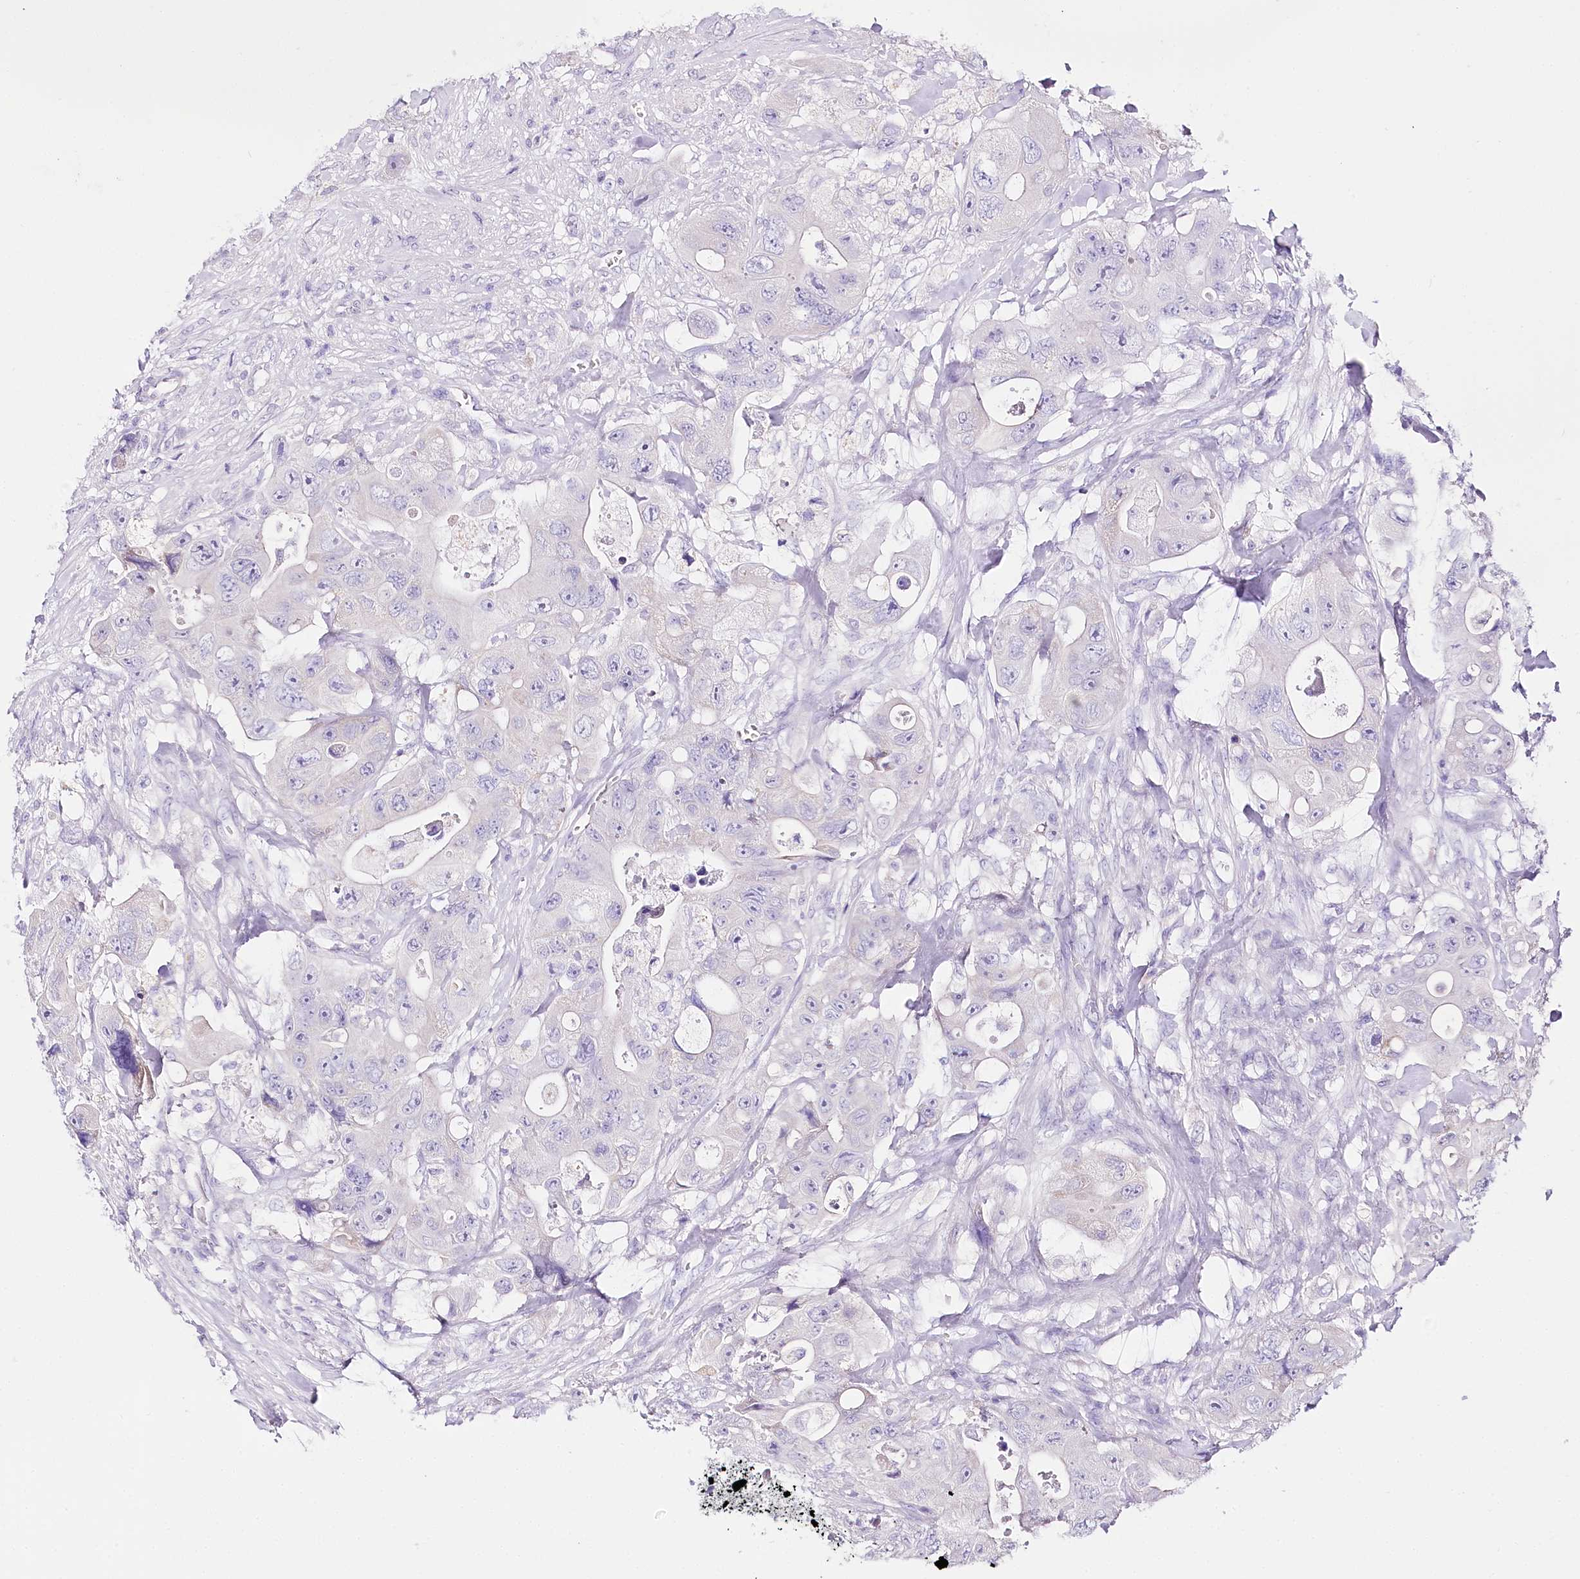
{"staining": {"intensity": "negative", "quantity": "none", "location": "none"}, "tissue": "colorectal cancer", "cell_type": "Tumor cells", "image_type": "cancer", "snomed": [{"axis": "morphology", "description": "Adenocarcinoma, NOS"}, {"axis": "topography", "description": "Colon"}], "caption": "IHC of human adenocarcinoma (colorectal) demonstrates no positivity in tumor cells.", "gene": "ZNF226", "patient": {"sex": "female", "age": 46}}